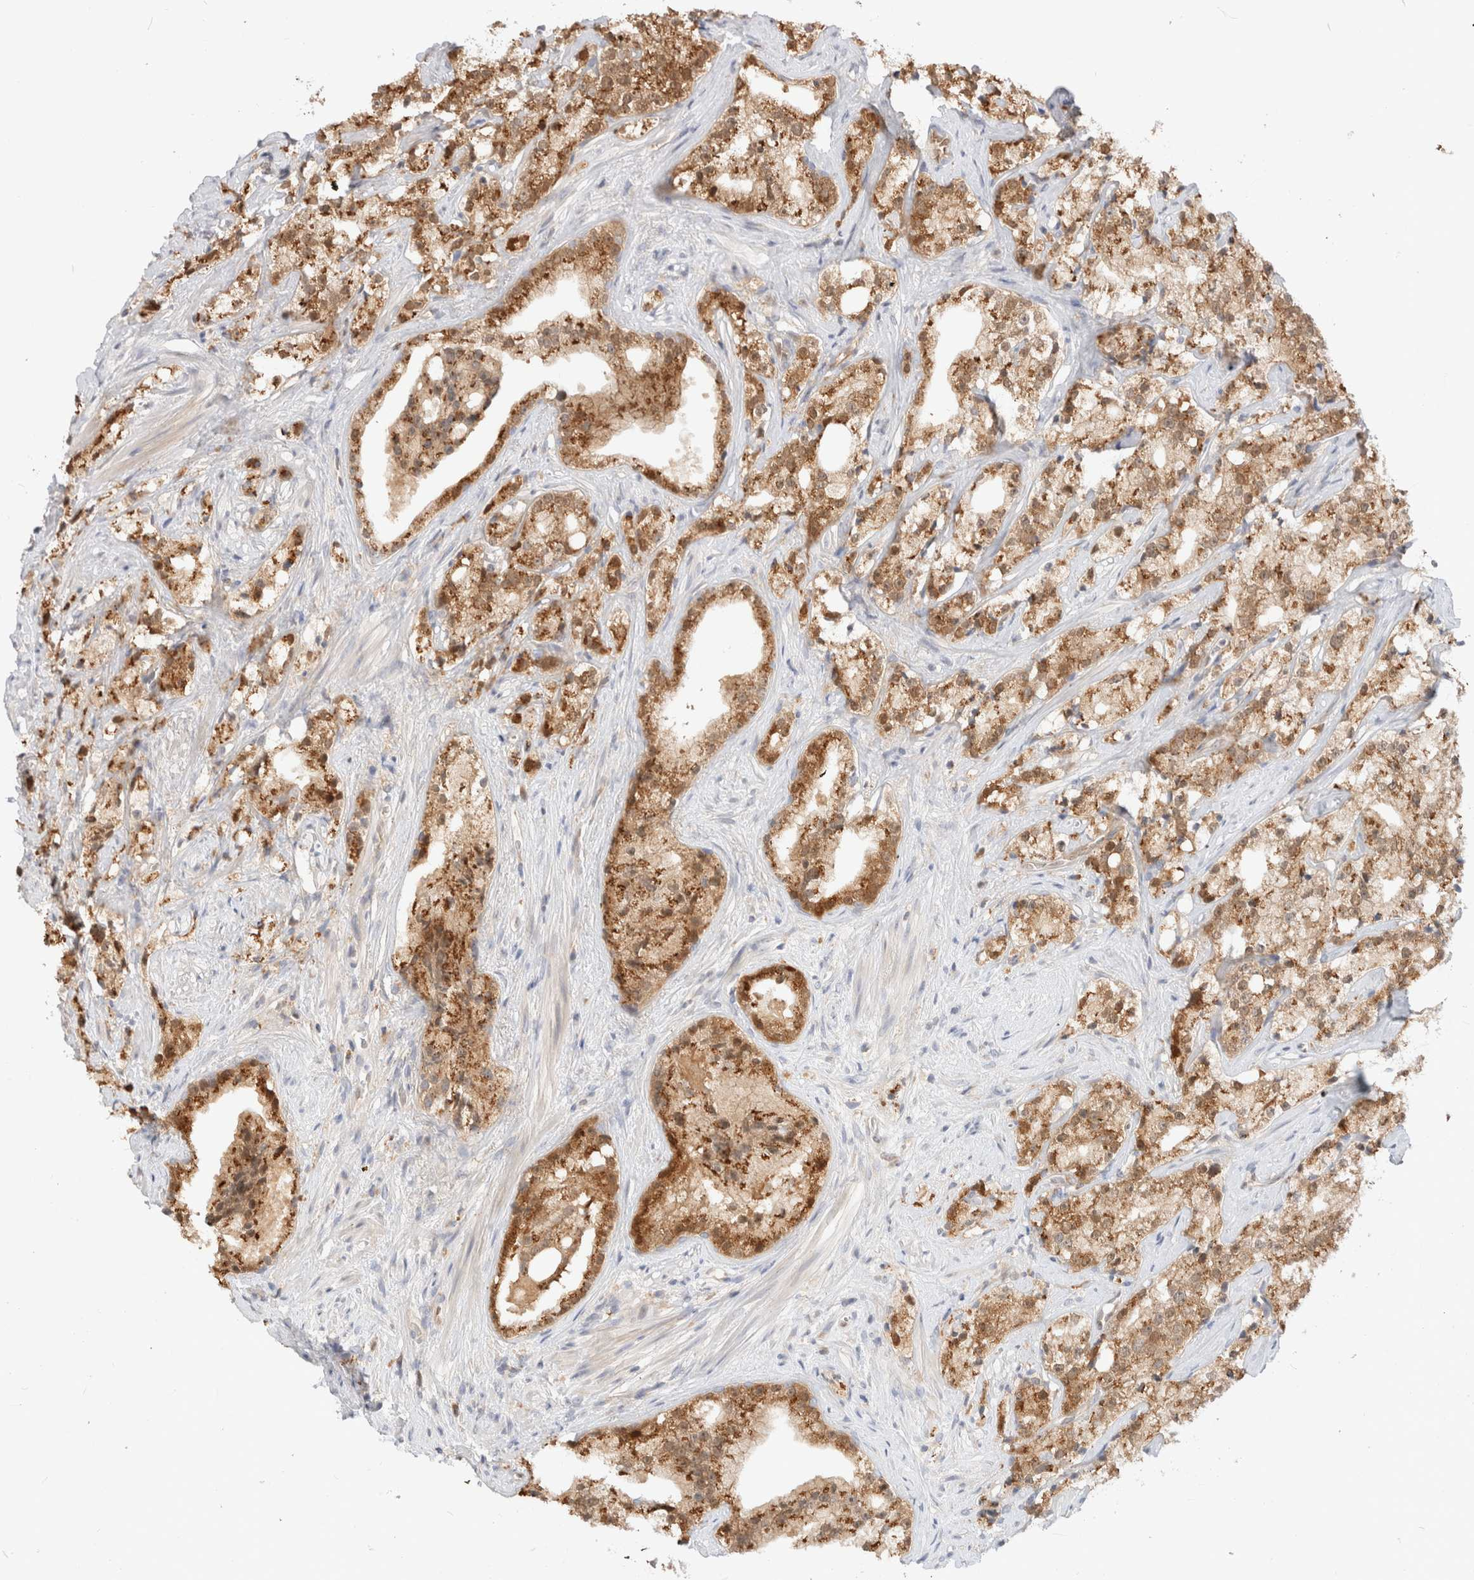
{"staining": {"intensity": "moderate", "quantity": ">75%", "location": "cytoplasmic/membranous"}, "tissue": "prostate cancer", "cell_type": "Tumor cells", "image_type": "cancer", "snomed": [{"axis": "morphology", "description": "Adenocarcinoma, High grade"}, {"axis": "topography", "description": "Prostate"}], "caption": "Protein staining of prostate high-grade adenocarcinoma tissue demonstrates moderate cytoplasmic/membranous expression in approximately >75% of tumor cells.", "gene": "EFCAB13", "patient": {"sex": "male", "age": 64}}